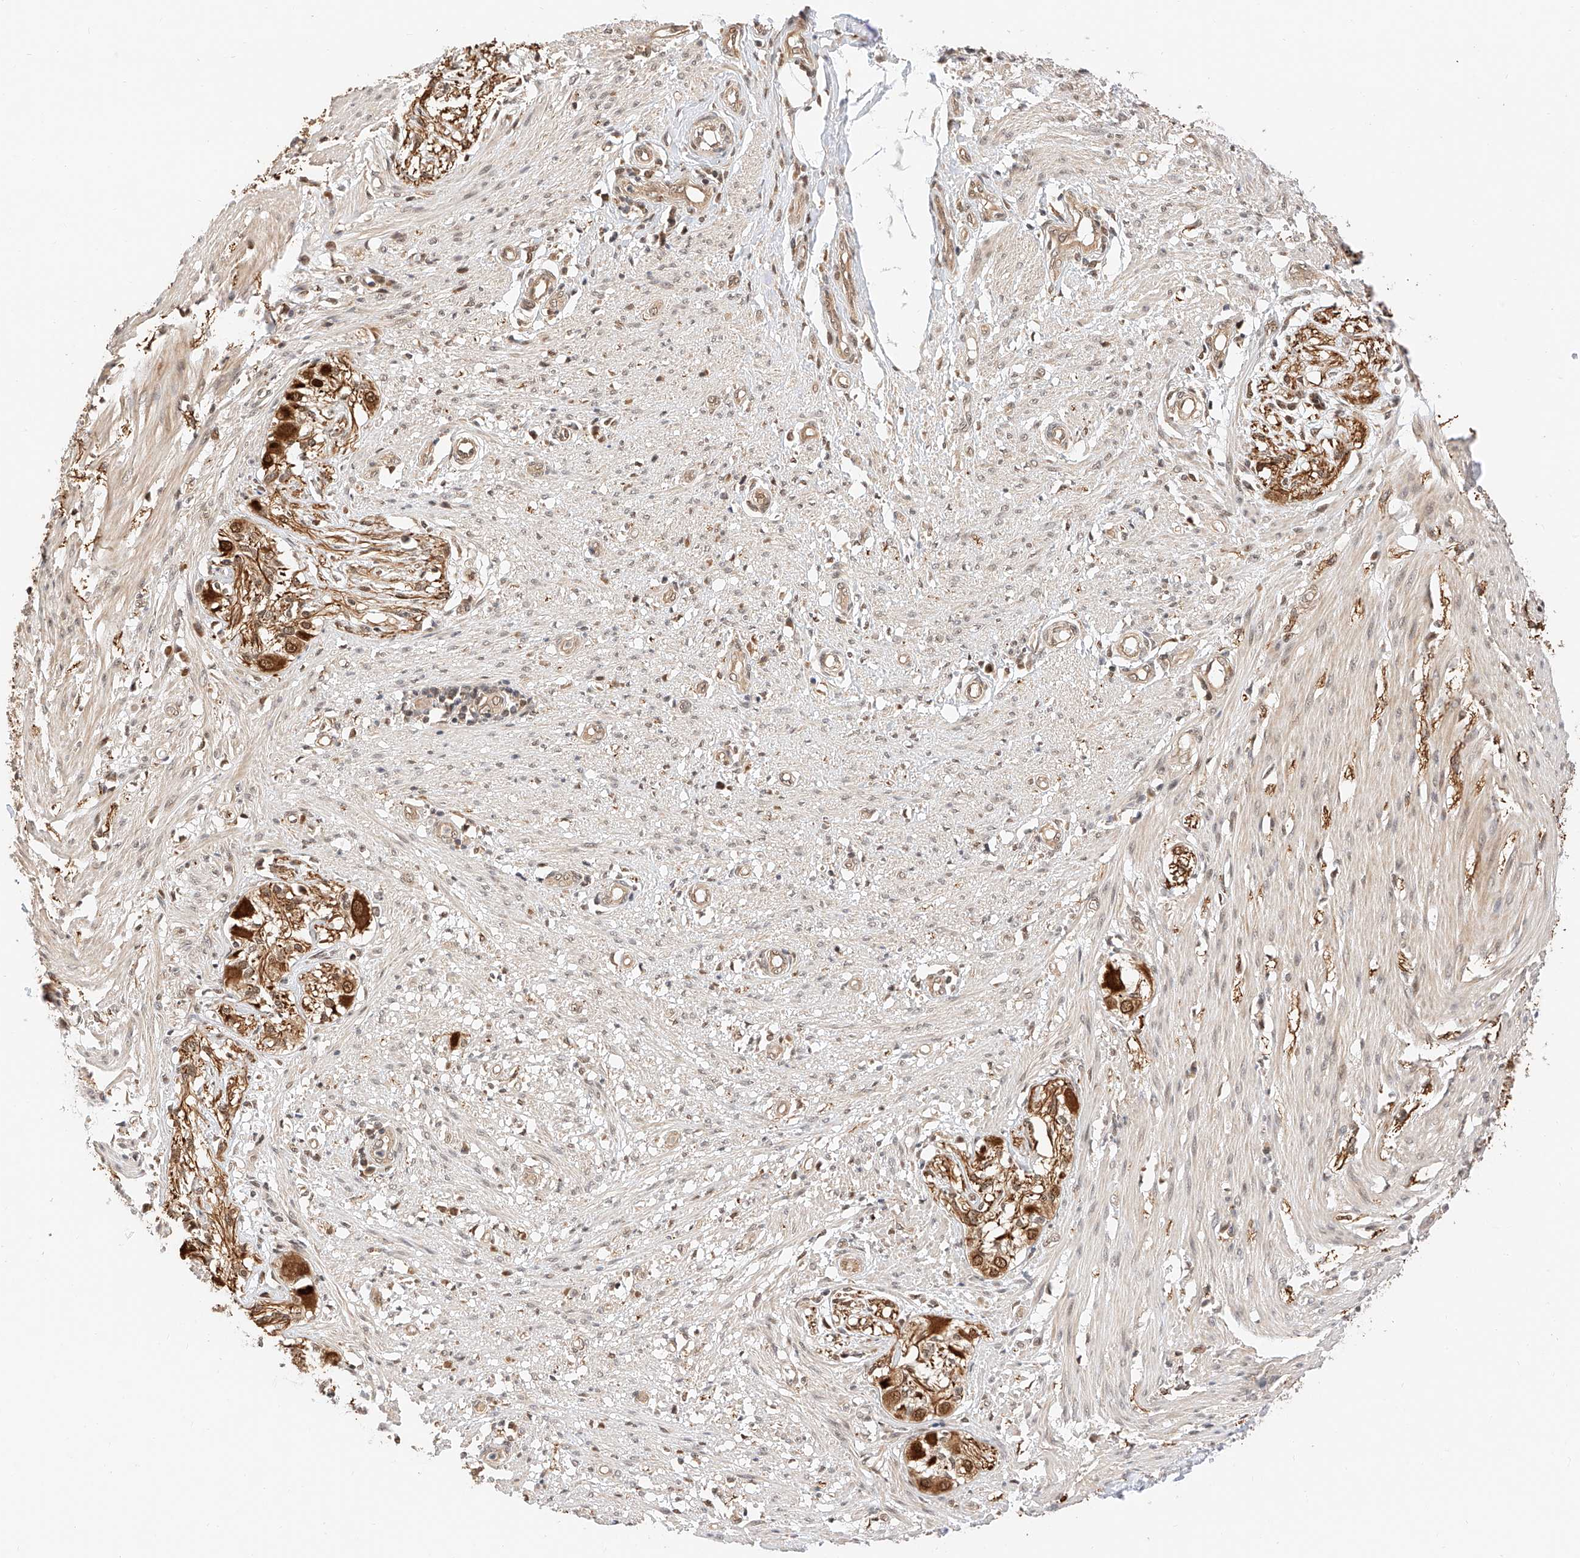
{"staining": {"intensity": "weak", "quantity": "25%-75%", "location": "cytoplasmic/membranous"}, "tissue": "smooth muscle", "cell_type": "Smooth muscle cells", "image_type": "normal", "snomed": [{"axis": "morphology", "description": "Normal tissue, NOS"}, {"axis": "morphology", "description": "Adenocarcinoma, NOS"}, {"axis": "topography", "description": "Colon"}, {"axis": "topography", "description": "Peripheral nerve tissue"}], "caption": "About 25%-75% of smooth muscle cells in unremarkable human smooth muscle display weak cytoplasmic/membranous protein staining as visualized by brown immunohistochemical staining.", "gene": "EIF4H", "patient": {"sex": "male", "age": 14}}